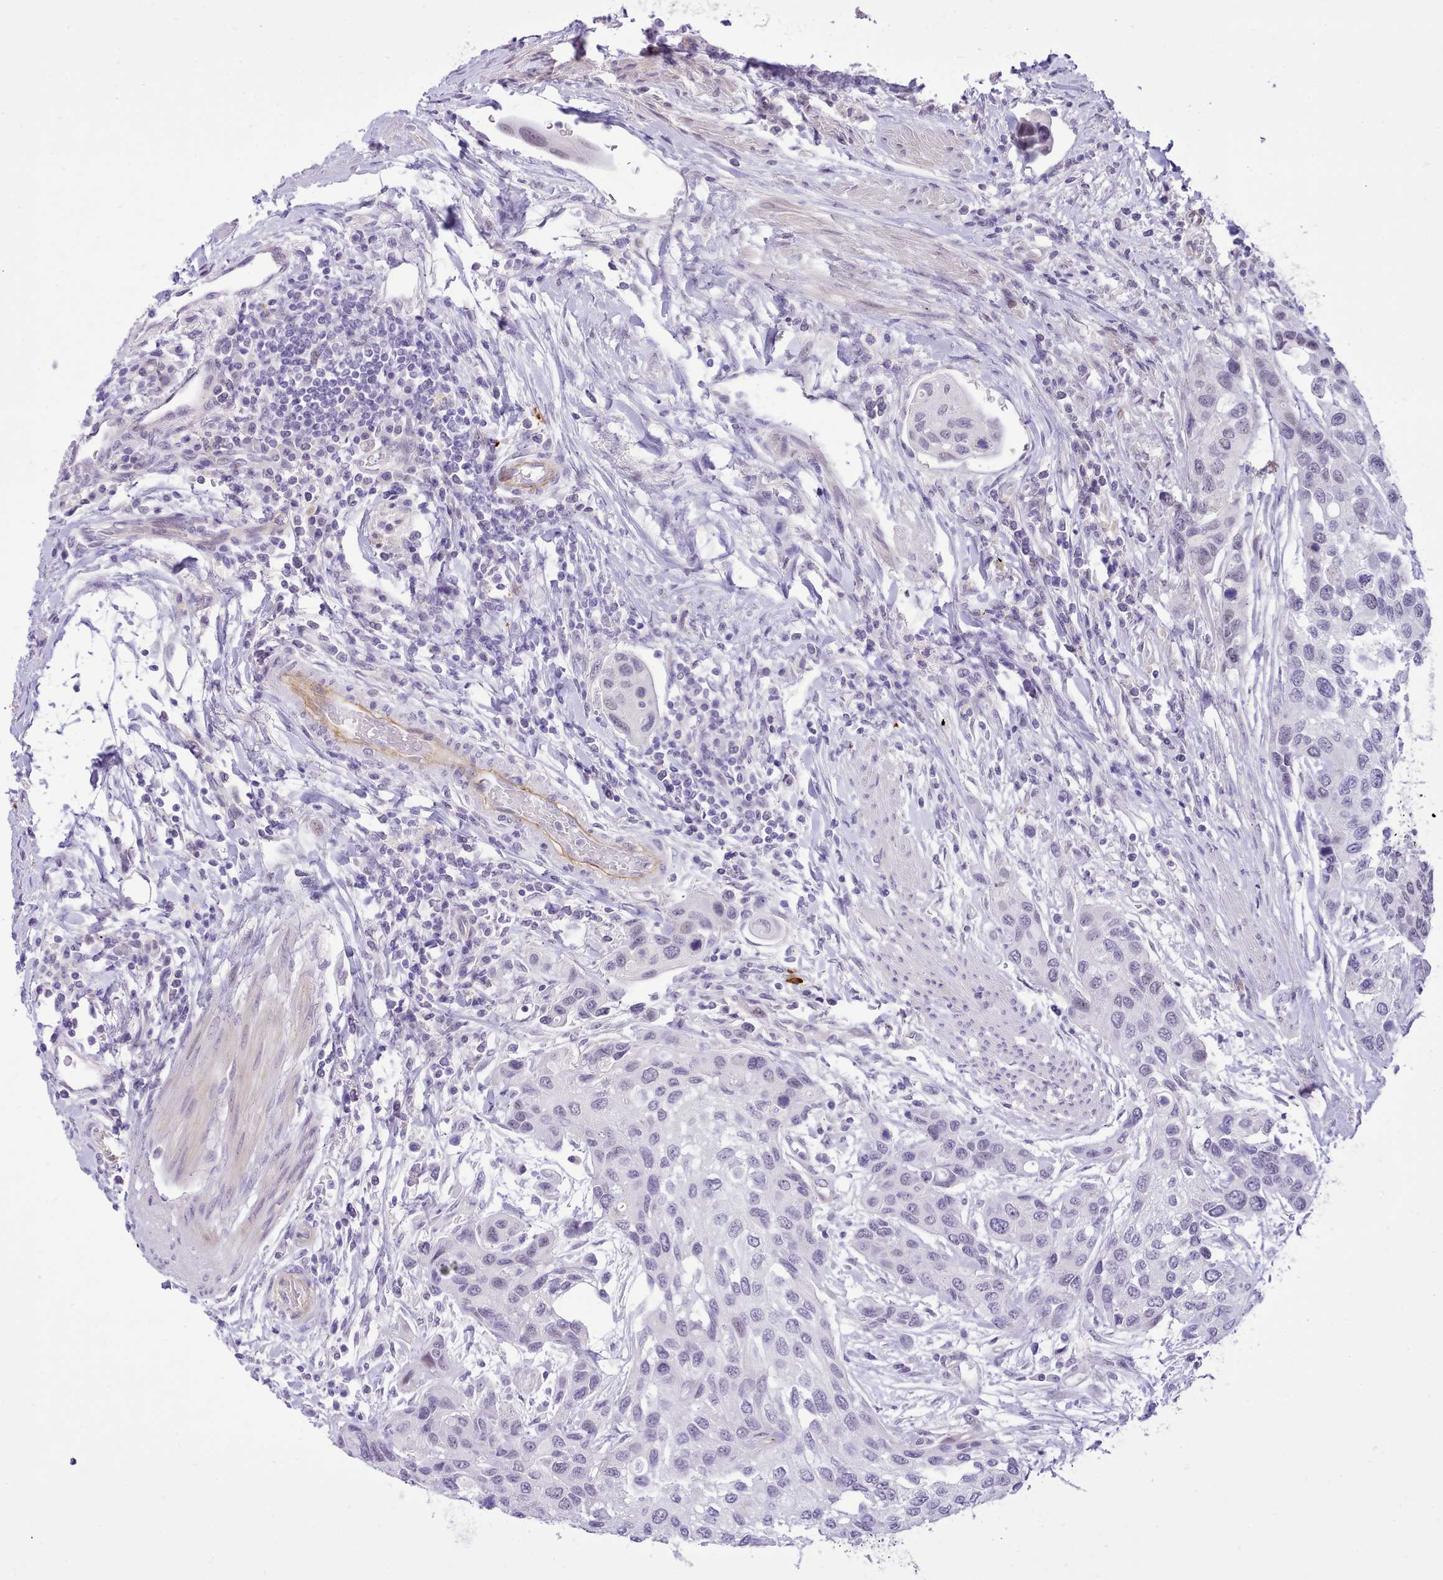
{"staining": {"intensity": "negative", "quantity": "none", "location": "none"}, "tissue": "urothelial cancer", "cell_type": "Tumor cells", "image_type": "cancer", "snomed": [{"axis": "morphology", "description": "Normal tissue, NOS"}, {"axis": "morphology", "description": "Urothelial carcinoma, High grade"}, {"axis": "topography", "description": "Vascular tissue"}, {"axis": "topography", "description": "Urinary bladder"}], "caption": "Tumor cells are negative for protein expression in human urothelial cancer.", "gene": "LRRC37A", "patient": {"sex": "female", "age": 56}}